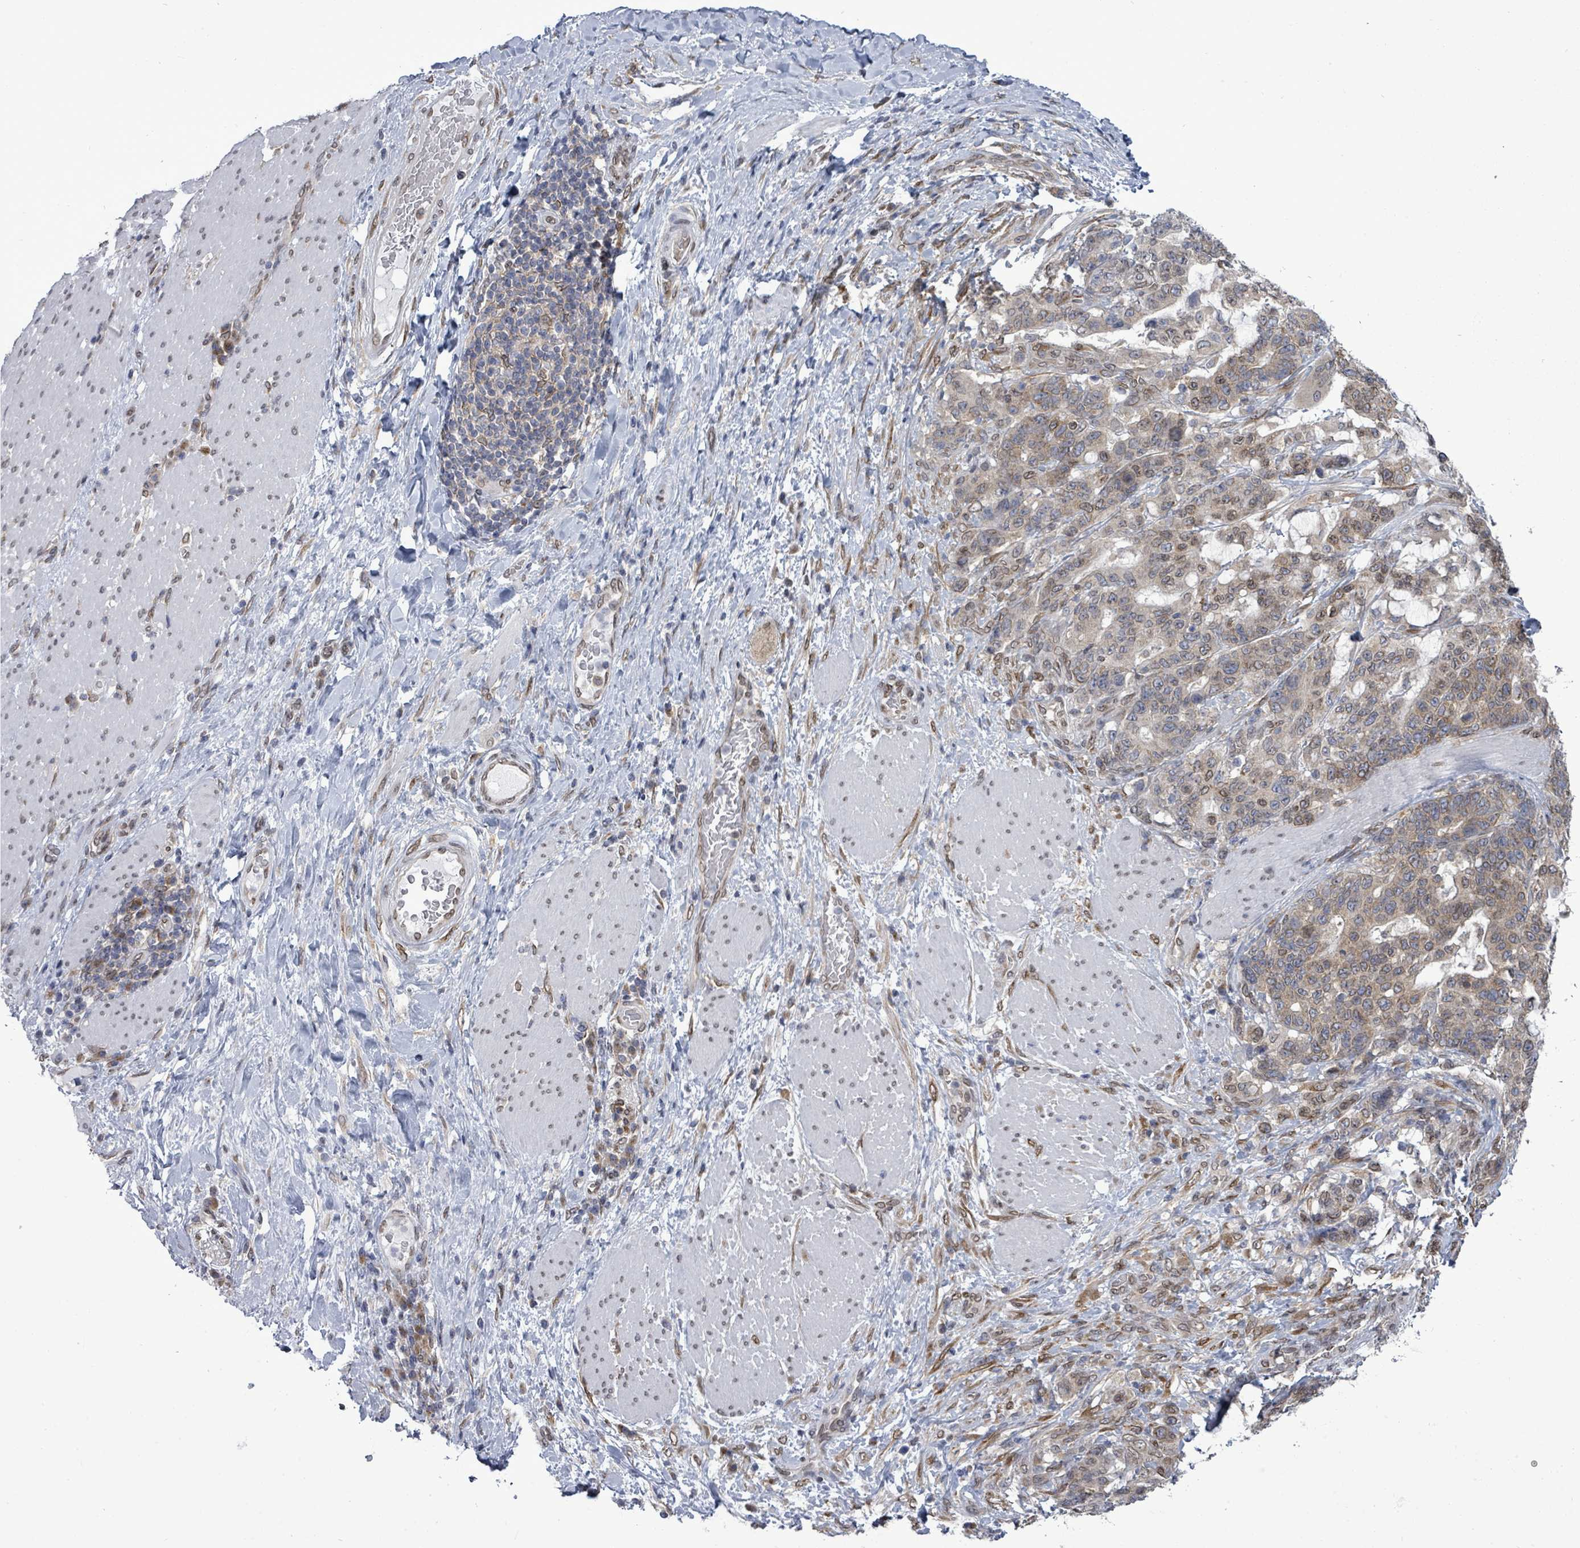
{"staining": {"intensity": "weak", "quantity": "25%-75%", "location": "cytoplasmic/membranous,nuclear"}, "tissue": "stomach cancer", "cell_type": "Tumor cells", "image_type": "cancer", "snomed": [{"axis": "morphology", "description": "Normal tissue, NOS"}, {"axis": "morphology", "description": "Adenocarcinoma, NOS"}, {"axis": "topography", "description": "Stomach"}], "caption": "Adenocarcinoma (stomach) stained with a protein marker reveals weak staining in tumor cells.", "gene": "ARFGAP1", "patient": {"sex": "female", "age": 64}}